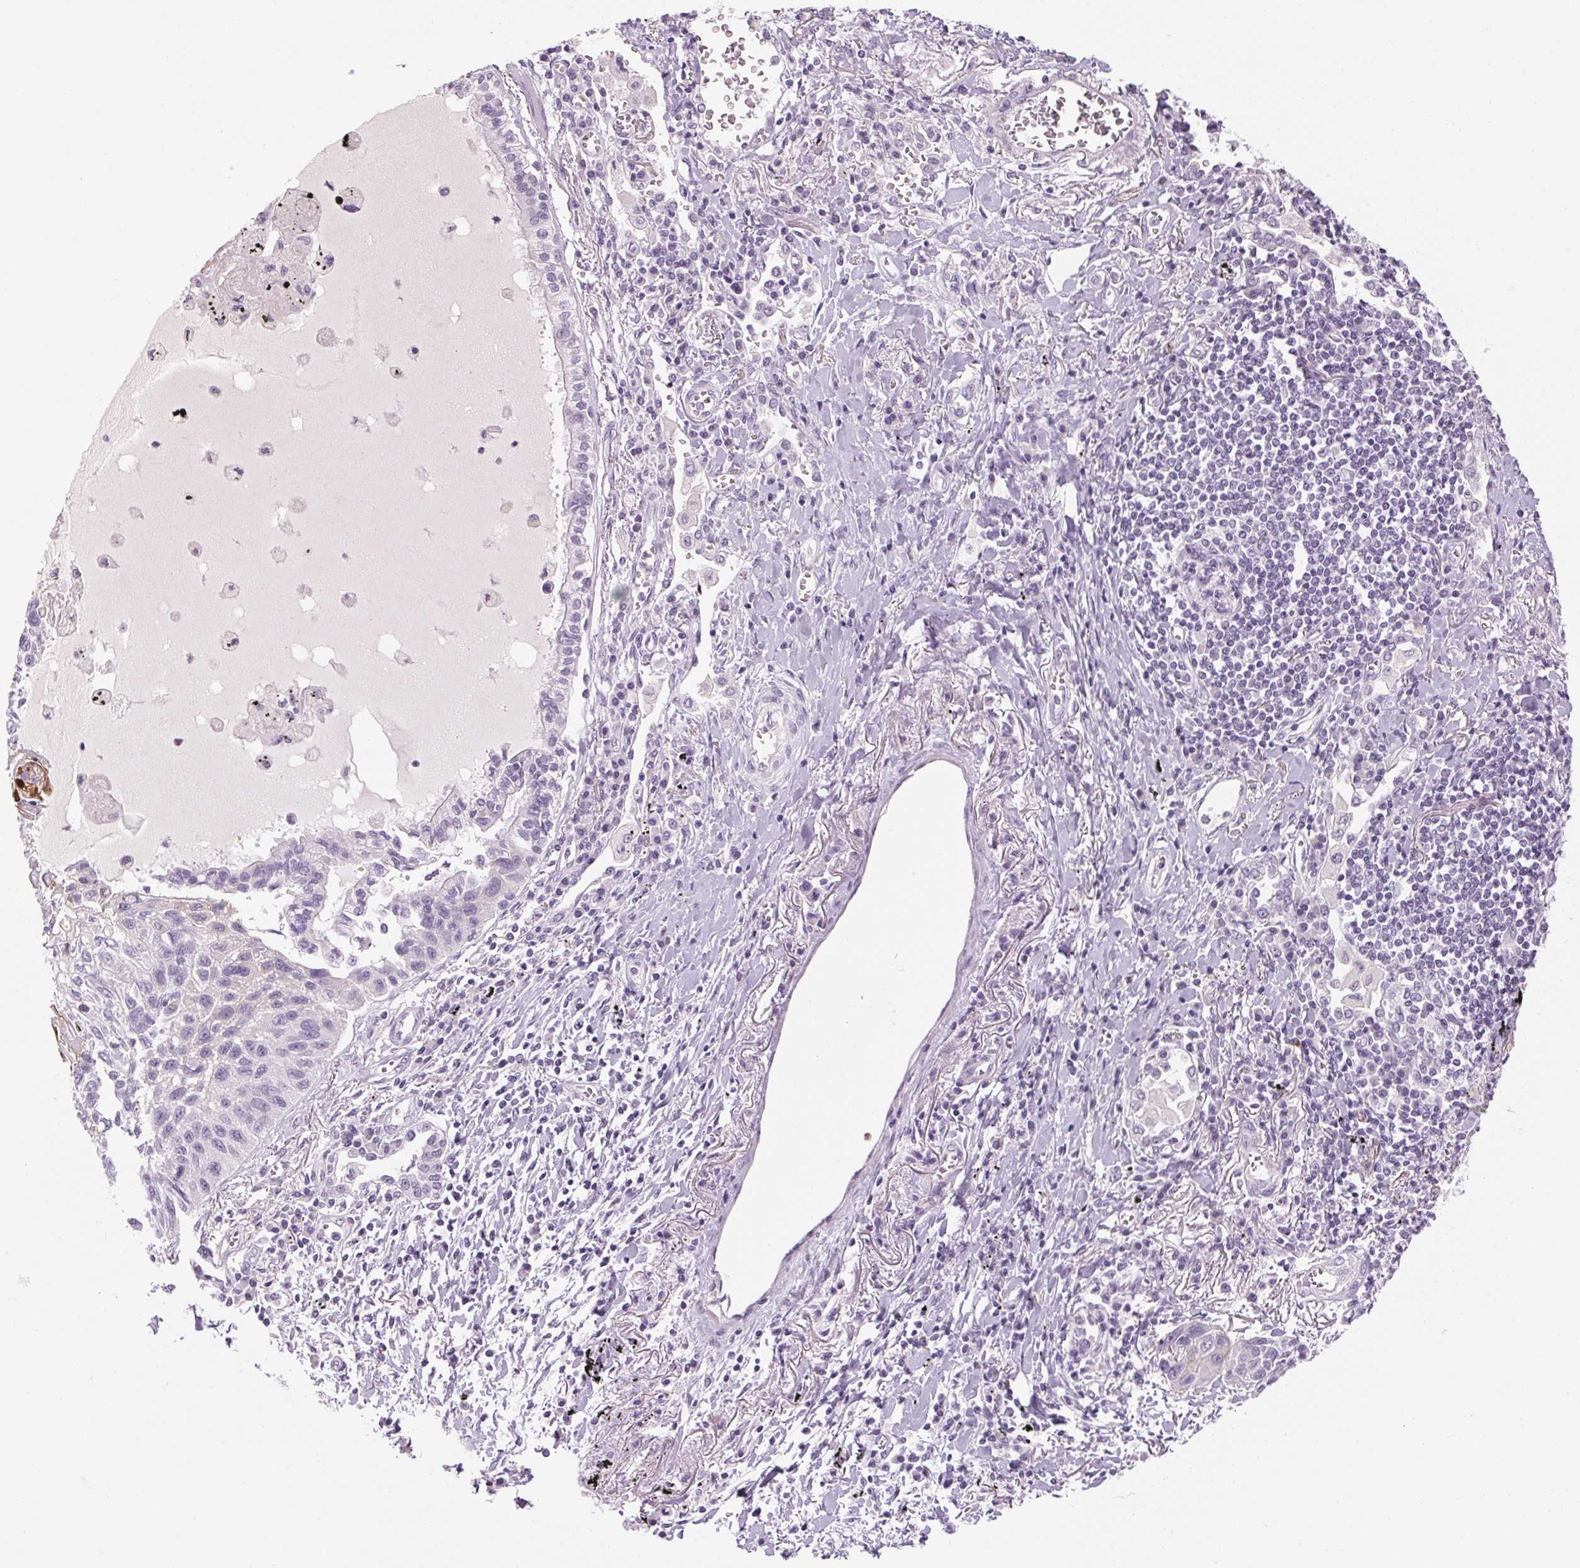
{"staining": {"intensity": "negative", "quantity": "none", "location": "none"}, "tissue": "lung cancer", "cell_type": "Tumor cells", "image_type": "cancer", "snomed": [{"axis": "morphology", "description": "Squamous cell carcinoma, NOS"}, {"axis": "topography", "description": "Lung"}], "caption": "Protein analysis of lung cancer demonstrates no significant expression in tumor cells.", "gene": "RPTN", "patient": {"sex": "male", "age": 78}}